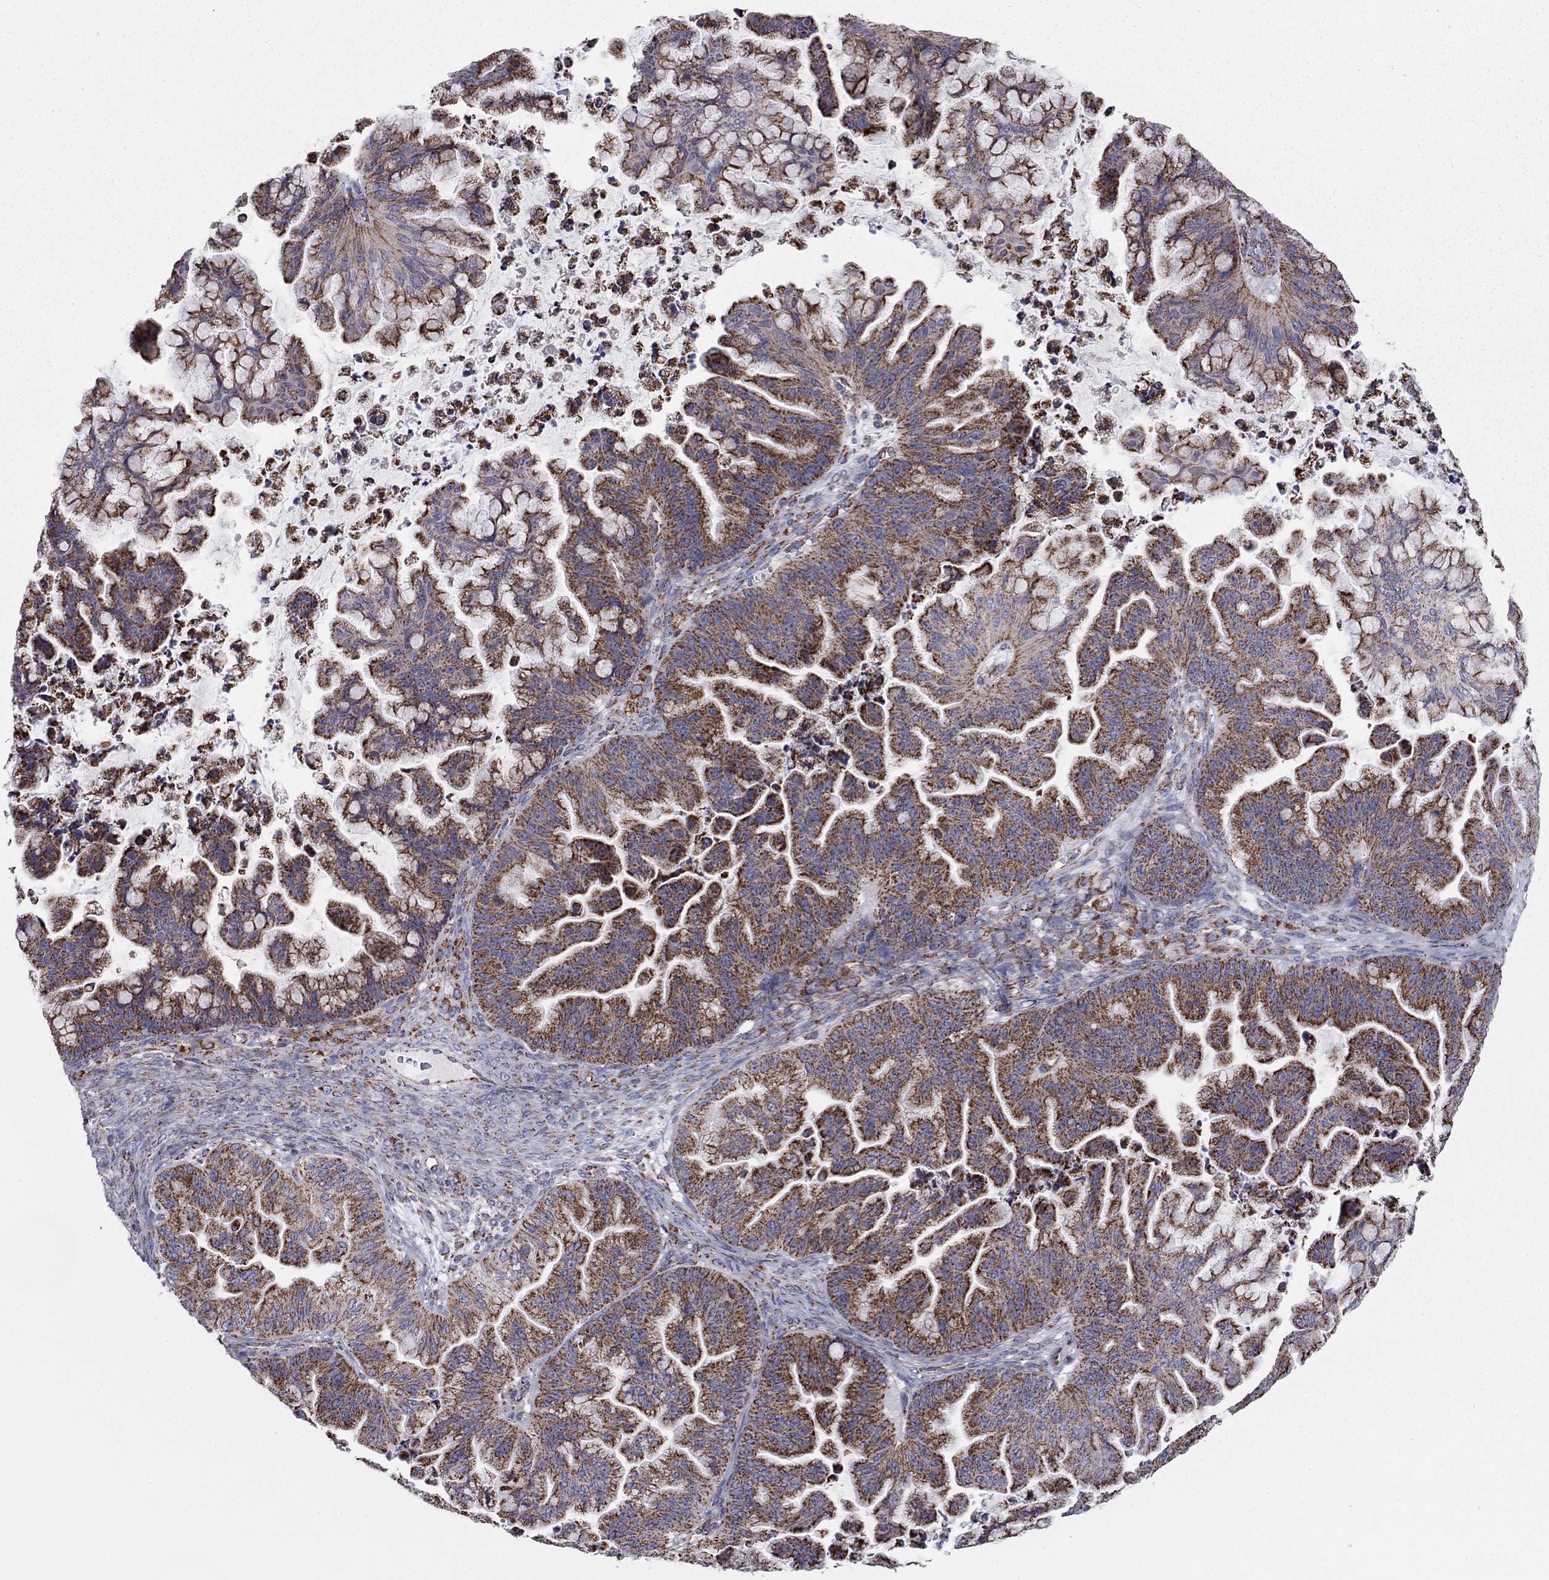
{"staining": {"intensity": "strong", "quantity": "25%-75%", "location": "cytoplasmic/membranous"}, "tissue": "ovarian cancer", "cell_type": "Tumor cells", "image_type": "cancer", "snomed": [{"axis": "morphology", "description": "Cystadenocarcinoma, mucinous, NOS"}, {"axis": "topography", "description": "Ovary"}], "caption": "IHC of human ovarian cancer shows high levels of strong cytoplasmic/membranous expression in about 25%-75% of tumor cells.", "gene": "NDUFV1", "patient": {"sex": "female", "age": 67}}